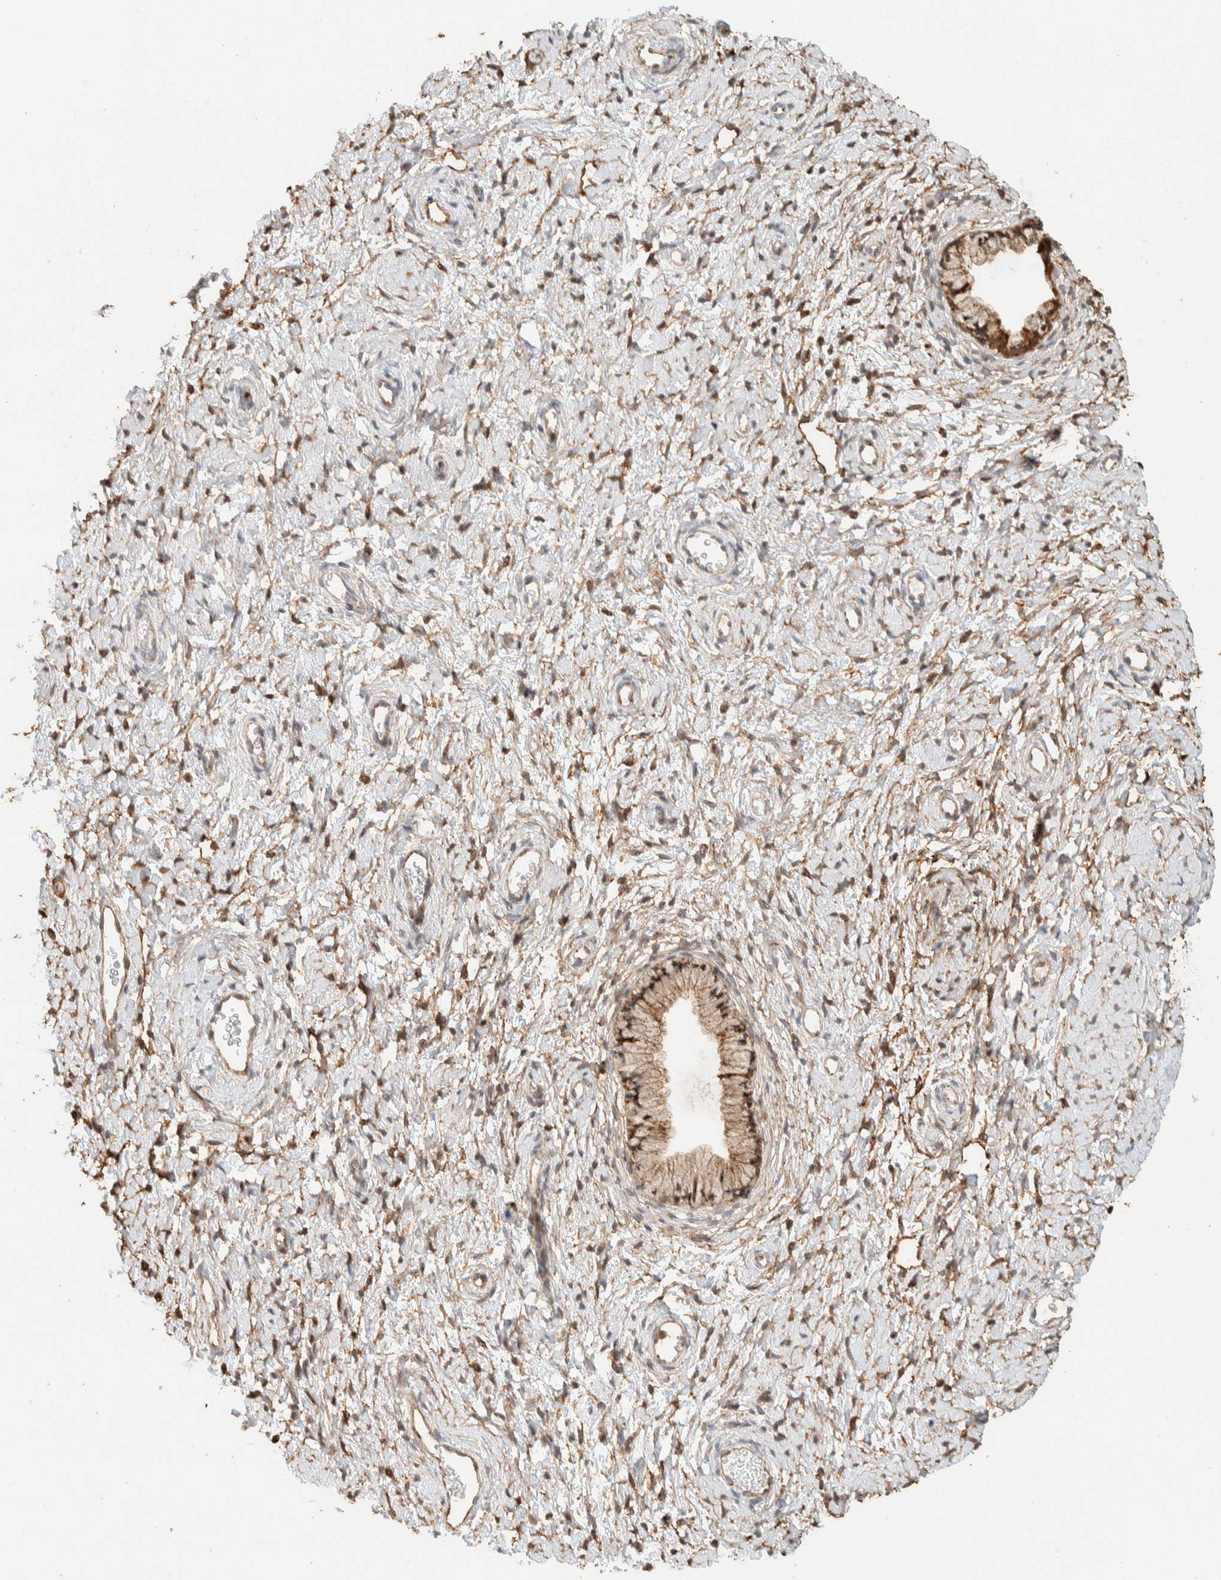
{"staining": {"intensity": "moderate", "quantity": ">75%", "location": "cytoplasmic/membranous"}, "tissue": "cervix", "cell_type": "Glandular cells", "image_type": "normal", "snomed": [{"axis": "morphology", "description": "Normal tissue, NOS"}, {"axis": "topography", "description": "Cervix"}], "caption": "Moderate cytoplasmic/membranous positivity is seen in approximately >75% of glandular cells in unremarkable cervix. The staining was performed using DAB to visualize the protein expression in brown, while the nuclei were stained in blue with hematoxylin (Magnification: 20x).", "gene": "KIF9", "patient": {"sex": "female", "age": 72}}